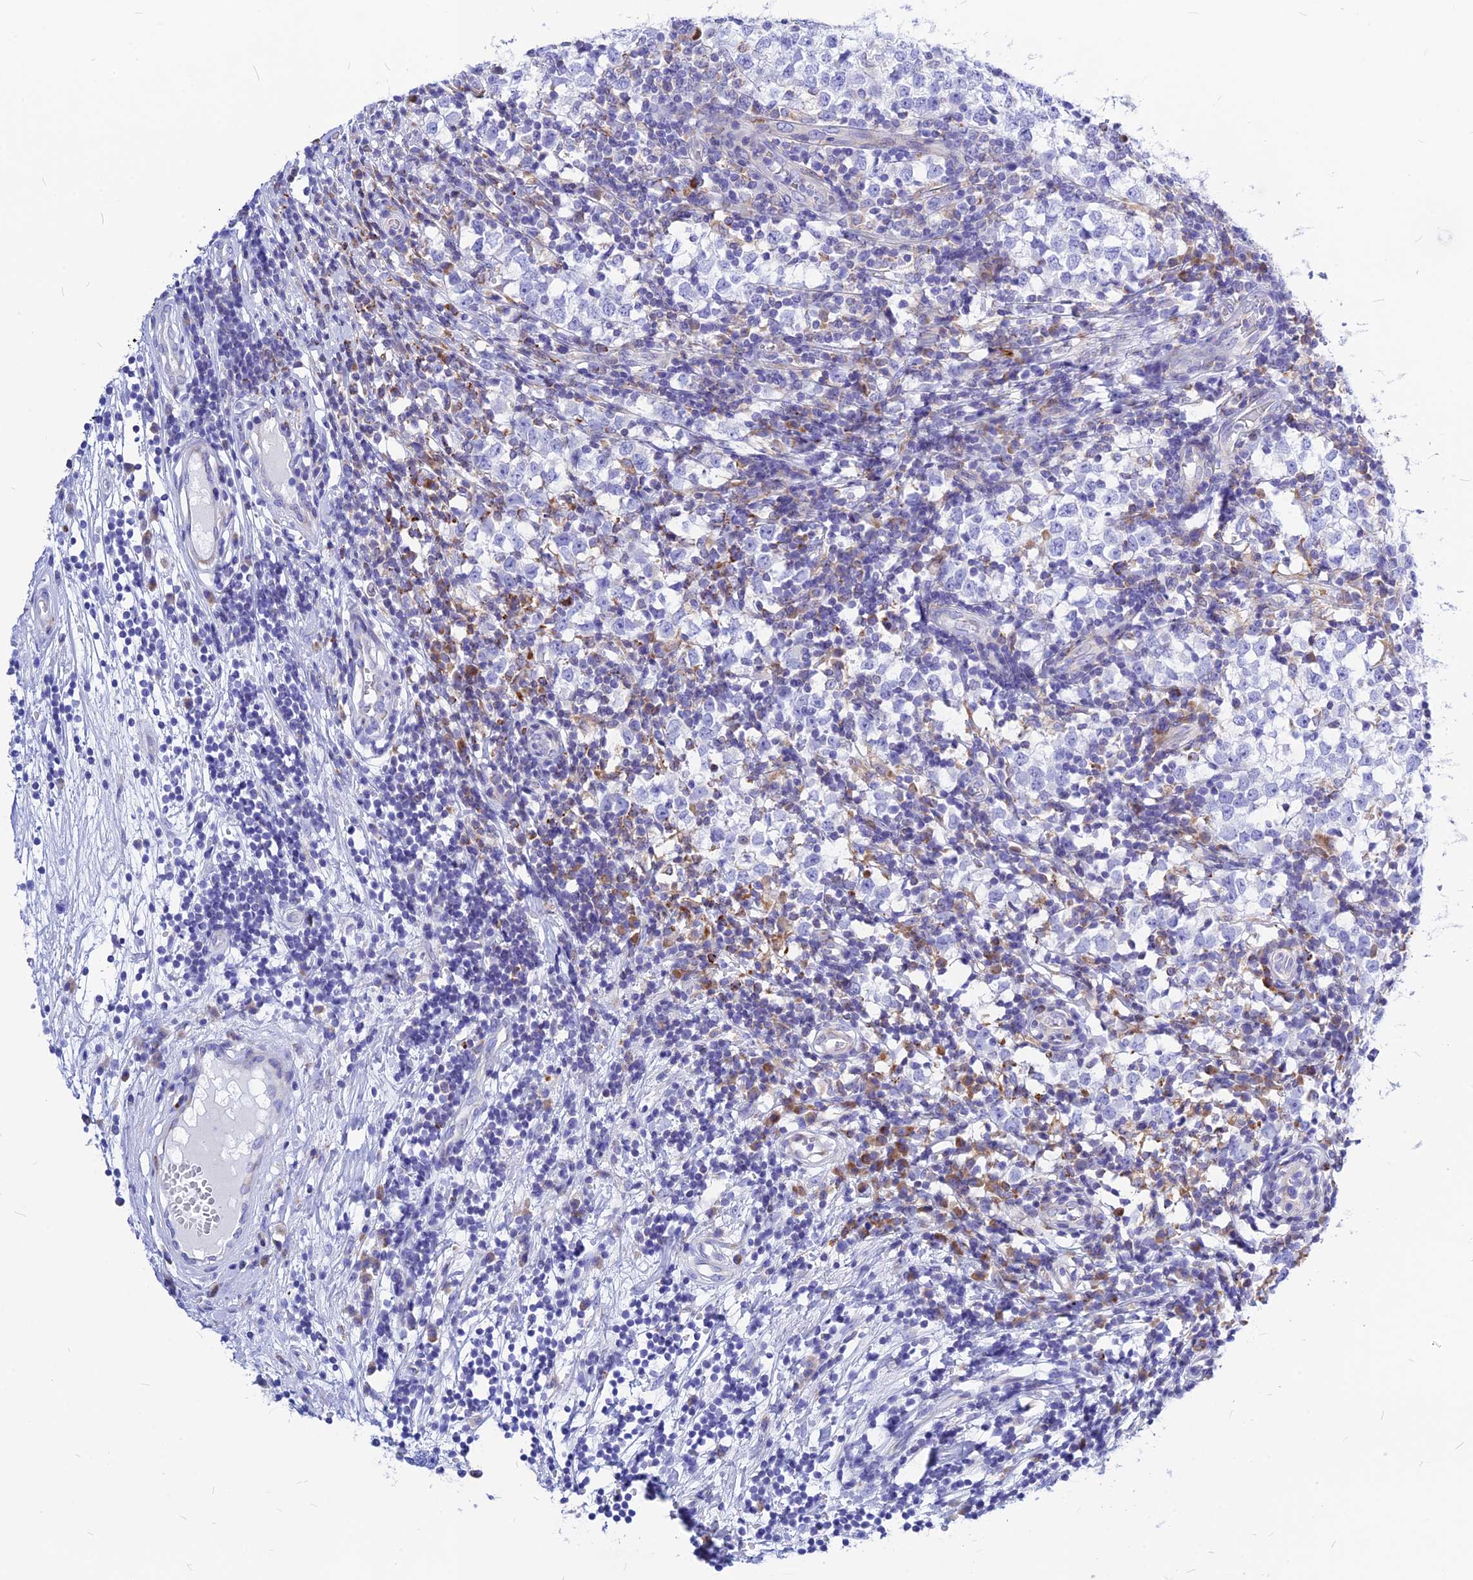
{"staining": {"intensity": "negative", "quantity": "none", "location": "none"}, "tissue": "testis cancer", "cell_type": "Tumor cells", "image_type": "cancer", "snomed": [{"axis": "morphology", "description": "Seminoma, NOS"}, {"axis": "topography", "description": "Testis"}], "caption": "This photomicrograph is of testis seminoma stained with immunohistochemistry (IHC) to label a protein in brown with the nuclei are counter-stained blue. There is no staining in tumor cells.", "gene": "CNOT6", "patient": {"sex": "male", "age": 65}}